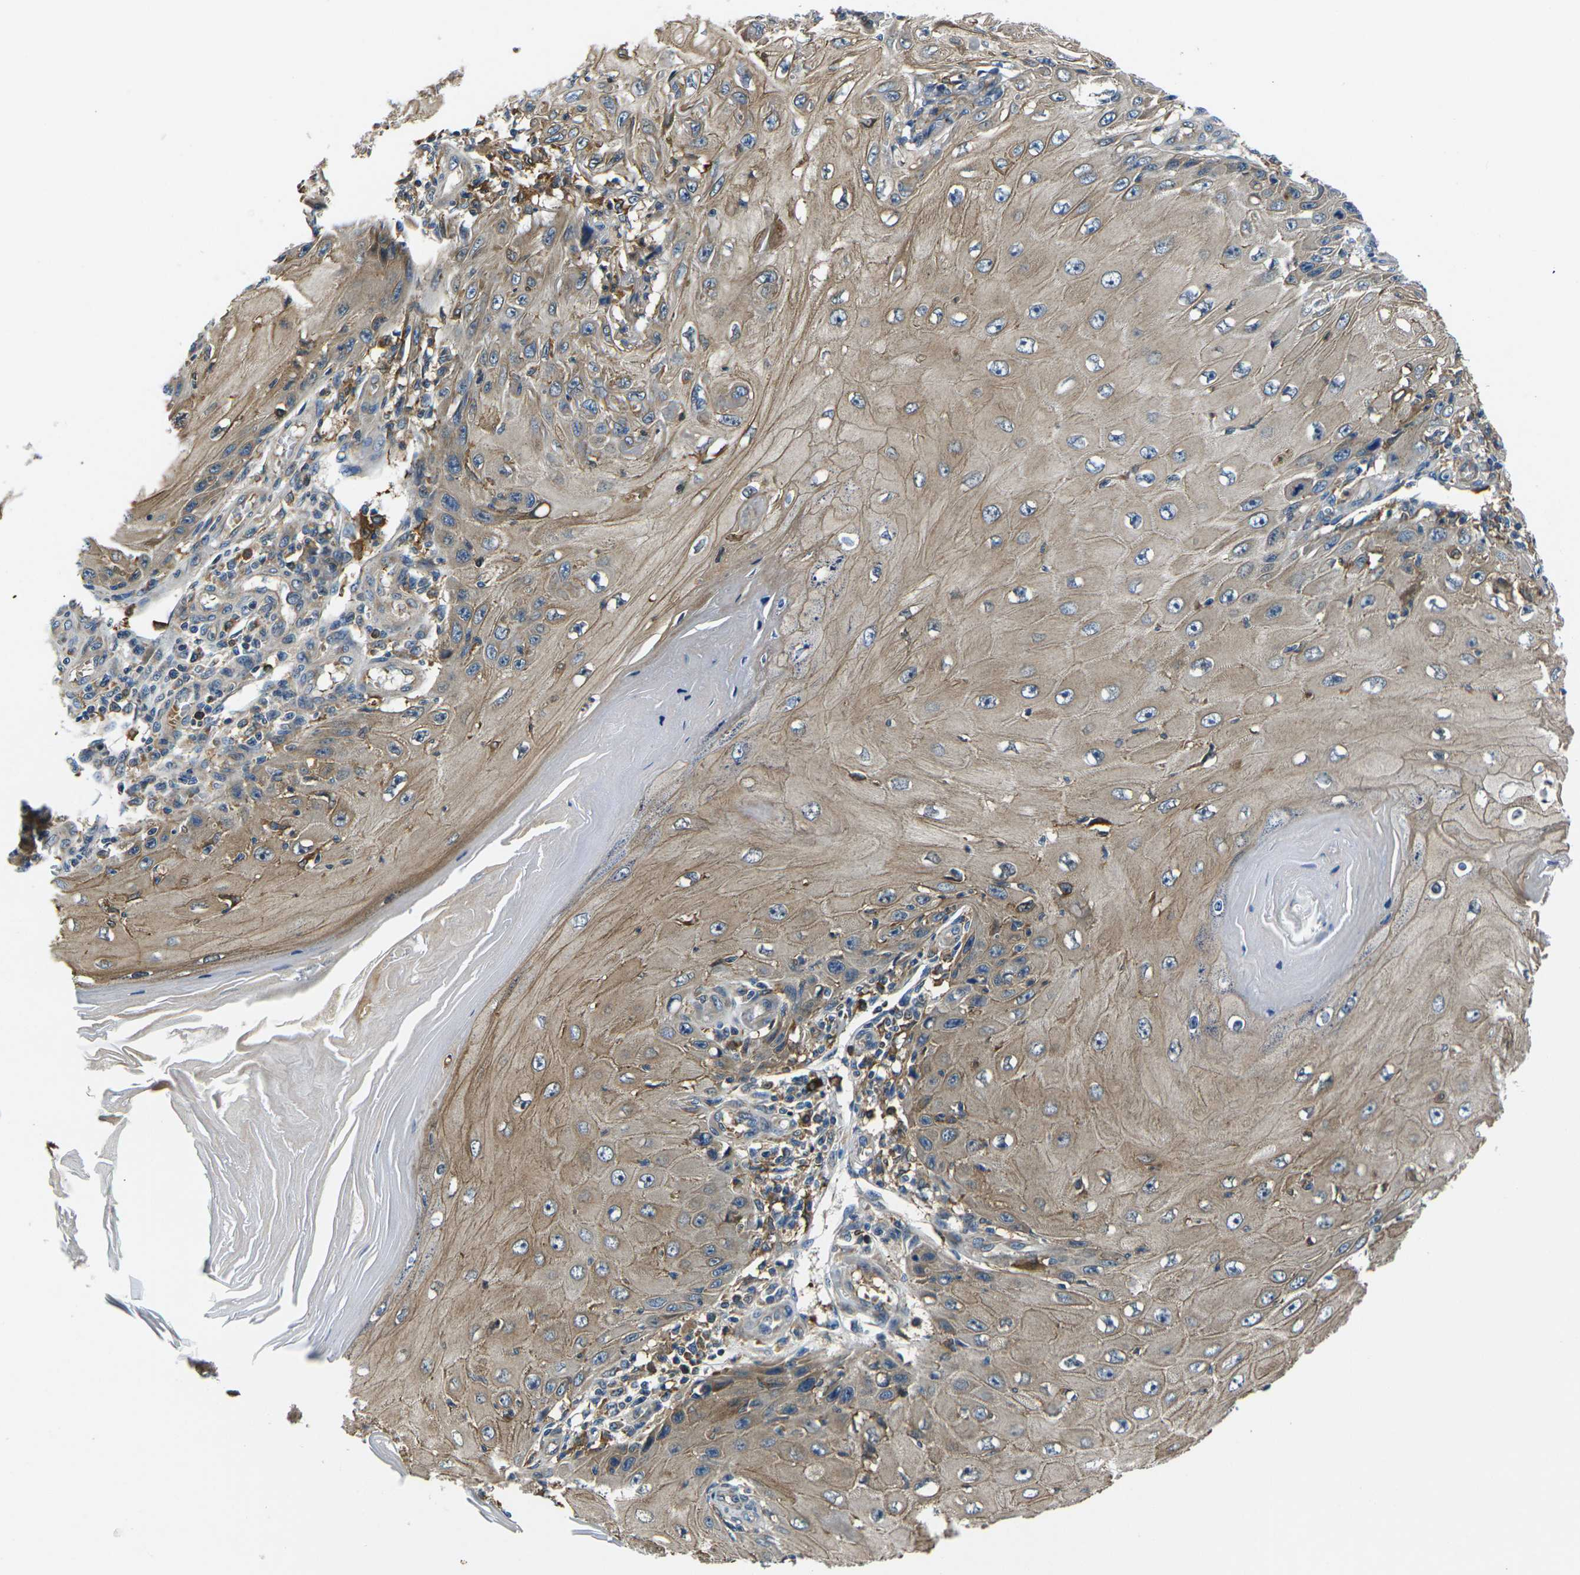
{"staining": {"intensity": "moderate", "quantity": ">75%", "location": "cytoplasmic/membranous"}, "tissue": "skin cancer", "cell_type": "Tumor cells", "image_type": "cancer", "snomed": [{"axis": "morphology", "description": "Squamous cell carcinoma, NOS"}, {"axis": "topography", "description": "Skin"}], "caption": "Immunohistochemical staining of human squamous cell carcinoma (skin) shows medium levels of moderate cytoplasmic/membranous expression in approximately >75% of tumor cells.", "gene": "RAB1B", "patient": {"sex": "female", "age": 73}}